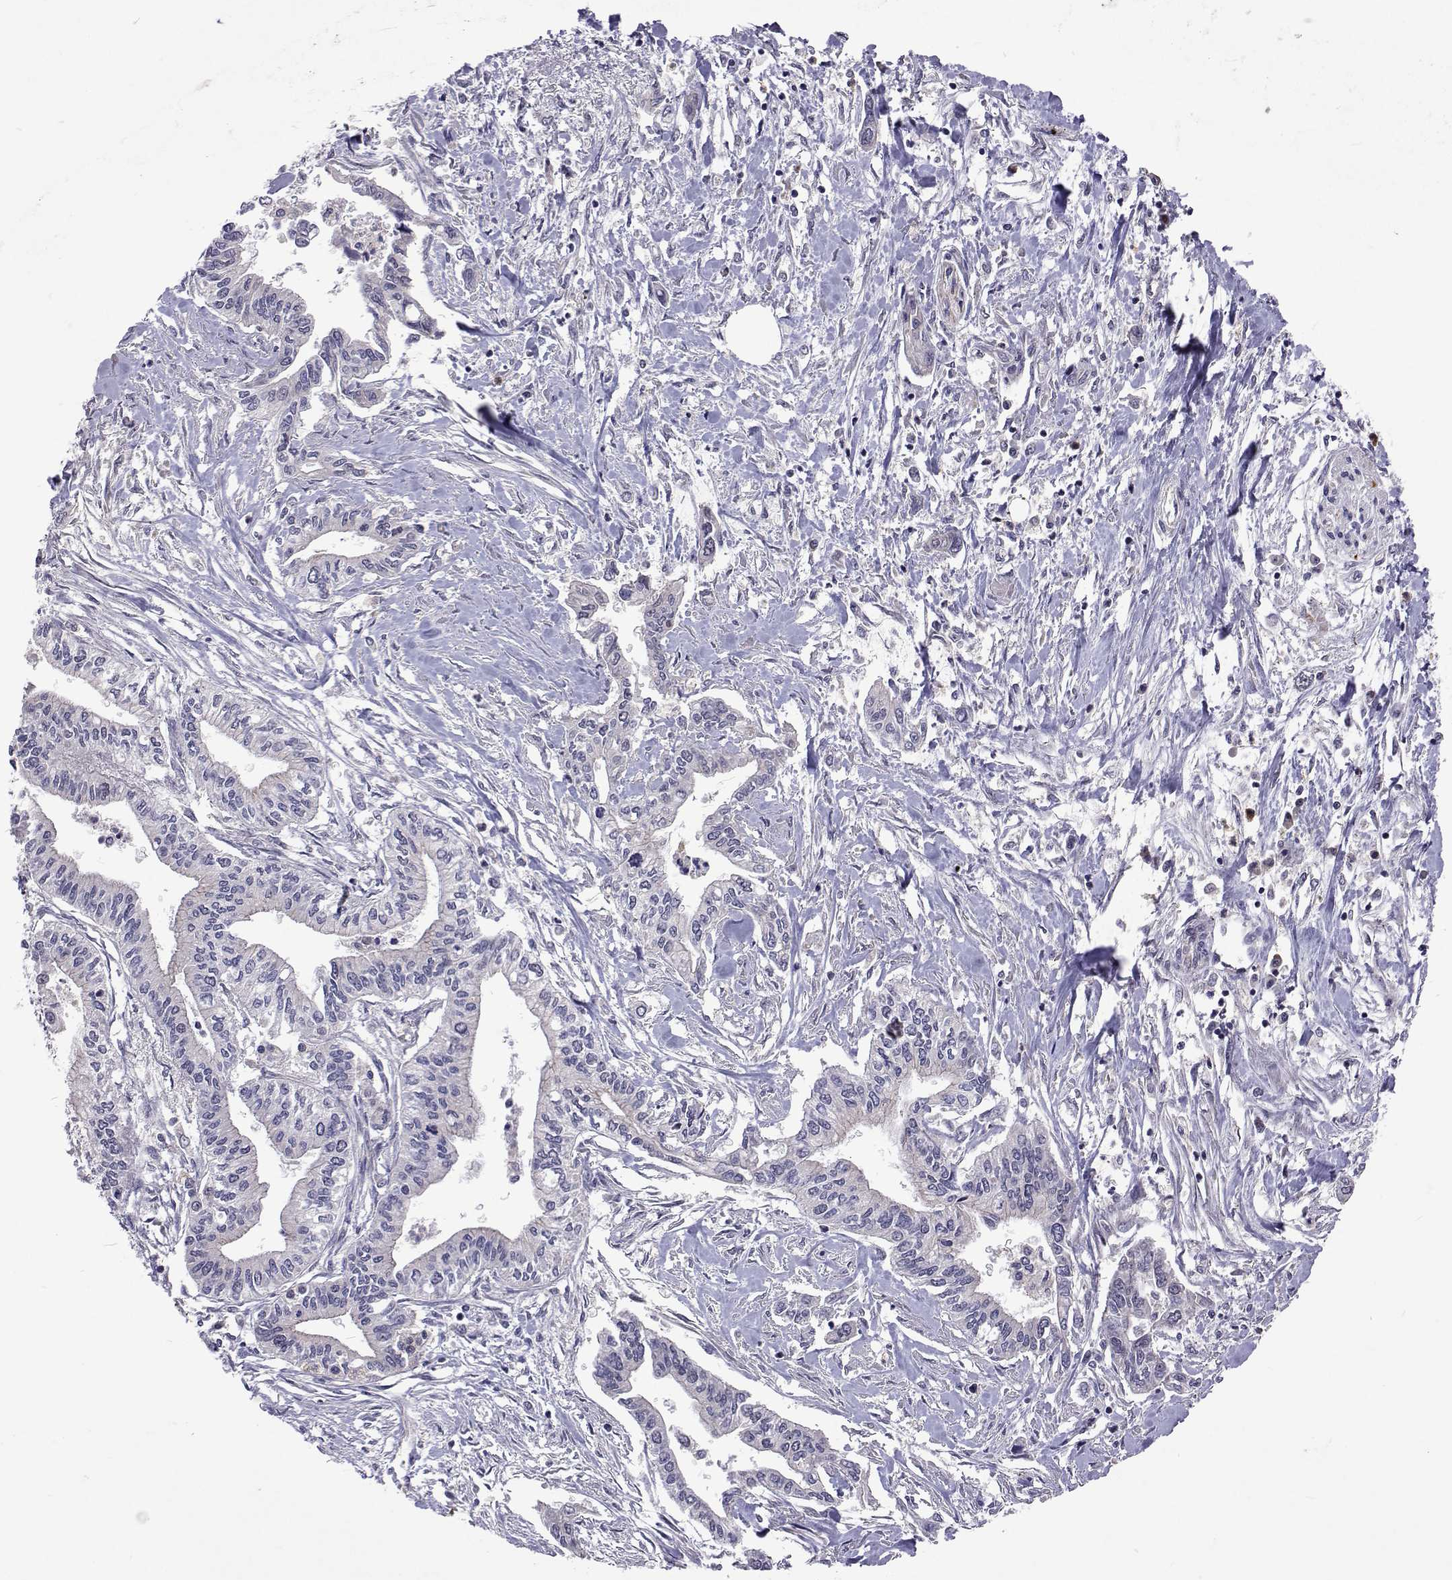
{"staining": {"intensity": "negative", "quantity": "none", "location": "none"}, "tissue": "pancreatic cancer", "cell_type": "Tumor cells", "image_type": "cancer", "snomed": [{"axis": "morphology", "description": "Adenocarcinoma, NOS"}, {"axis": "topography", "description": "Pancreas"}], "caption": "High power microscopy histopathology image of an IHC micrograph of pancreatic adenocarcinoma, revealing no significant expression in tumor cells. (DAB (3,3'-diaminobenzidine) IHC visualized using brightfield microscopy, high magnification).", "gene": "DHTKD1", "patient": {"sex": "male", "age": 60}}